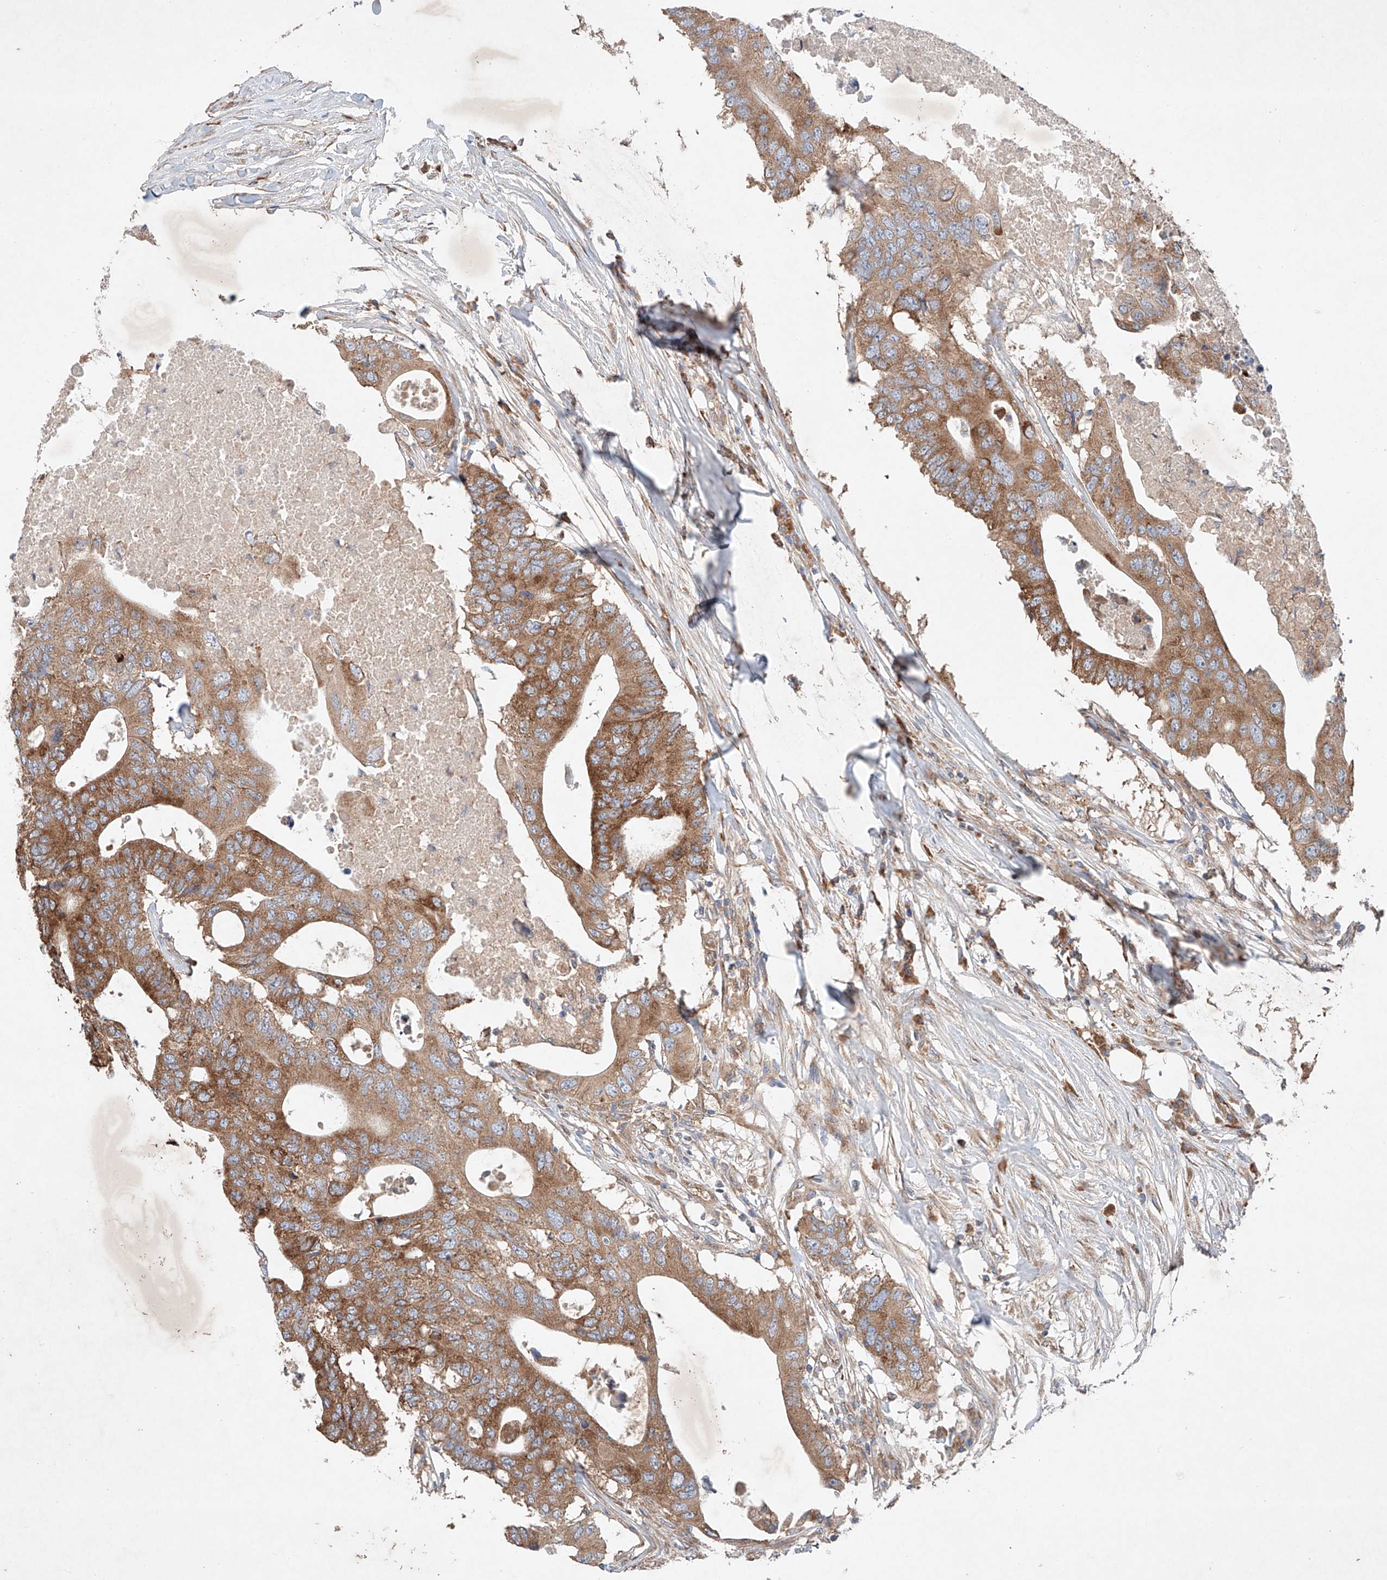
{"staining": {"intensity": "moderate", "quantity": ">75%", "location": "cytoplasmic/membranous"}, "tissue": "colorectal cancer", "cell_type": "Tumor cells", "image_type": "cancer", "snomed": [{"axis": "morphology", "description": "Adenocarcinoma, NOS"}, {"axis": "topography", "description": "Colon"}], "caption": "Immunohistochemistry staining of adenocarcinoma (colorectal), which demonstrates medium levels of moderate cytoplasmic/membranous positivity in about >75% of tumor cells indicating moderate cytoplasmic/membranous protein expression. The staining was performed using DAB (brown) for protein detection and nuclei were counterstained in hematoxylin (blue).", "gene": "FASTK", "patient": {"sex": "male", "age": 71}}